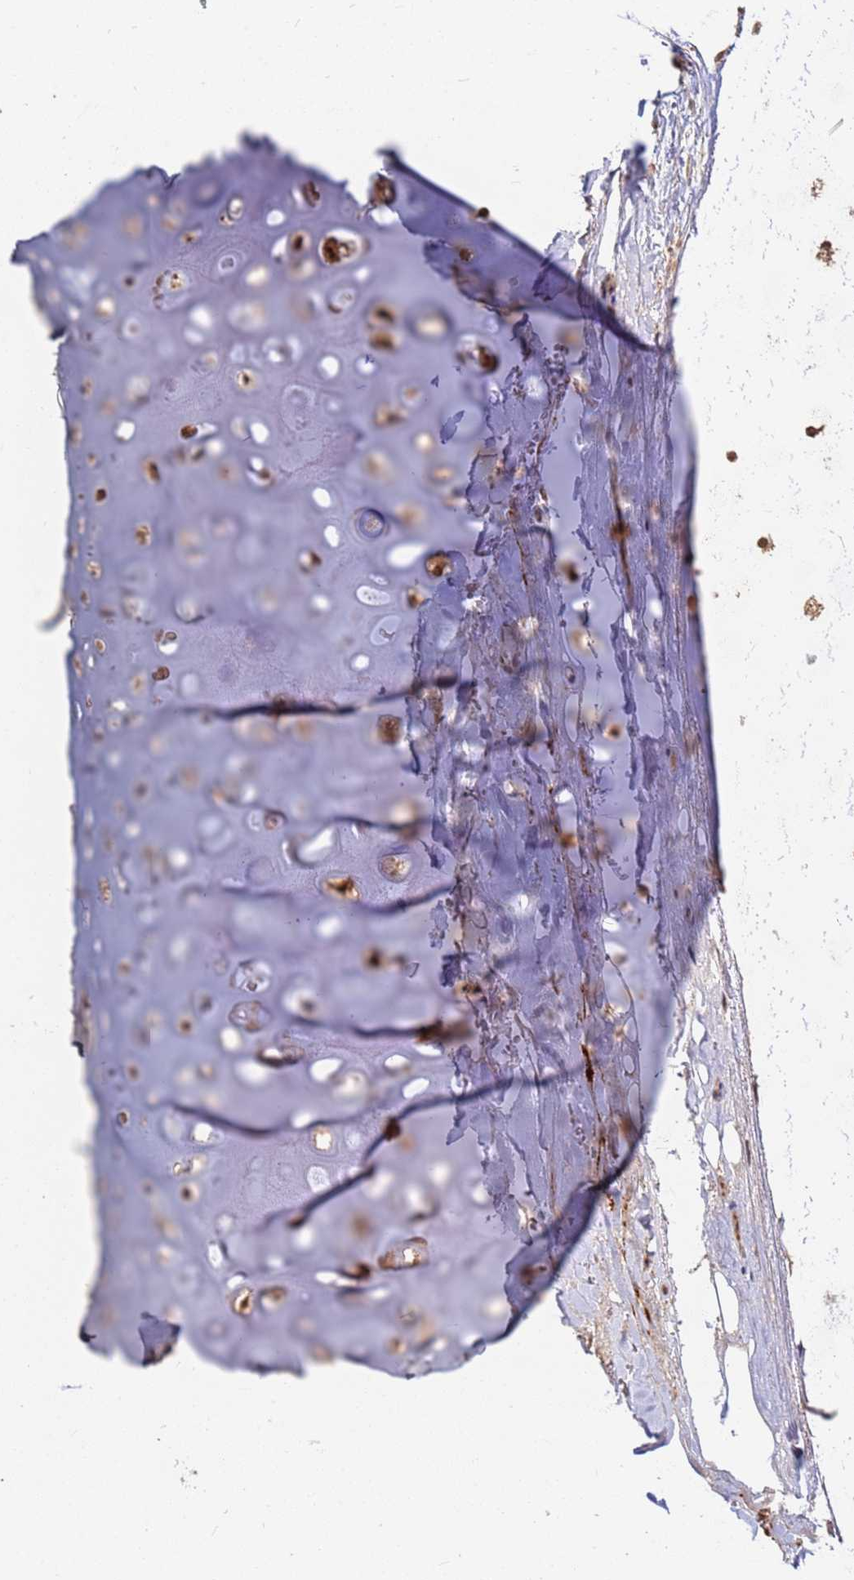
{"staining": {"intensity": "negative", "quantity": "none", "location": "none"}, "tissue": "adipose tissue", "cell_type": "Adipocytes", "image_type": "normal", "snomed": [{"axis": "morphology", "description": "Normal tissue, NOS"}, {"axis": "topography", "description": "Cartilage tissue"}], "caption": "DAB immunohistochemical staining of benign human adipose tissue shows no significant expression in adipocytes.", "gene": "DUS4L", "patient": {"sex": "male", "age": 66}}